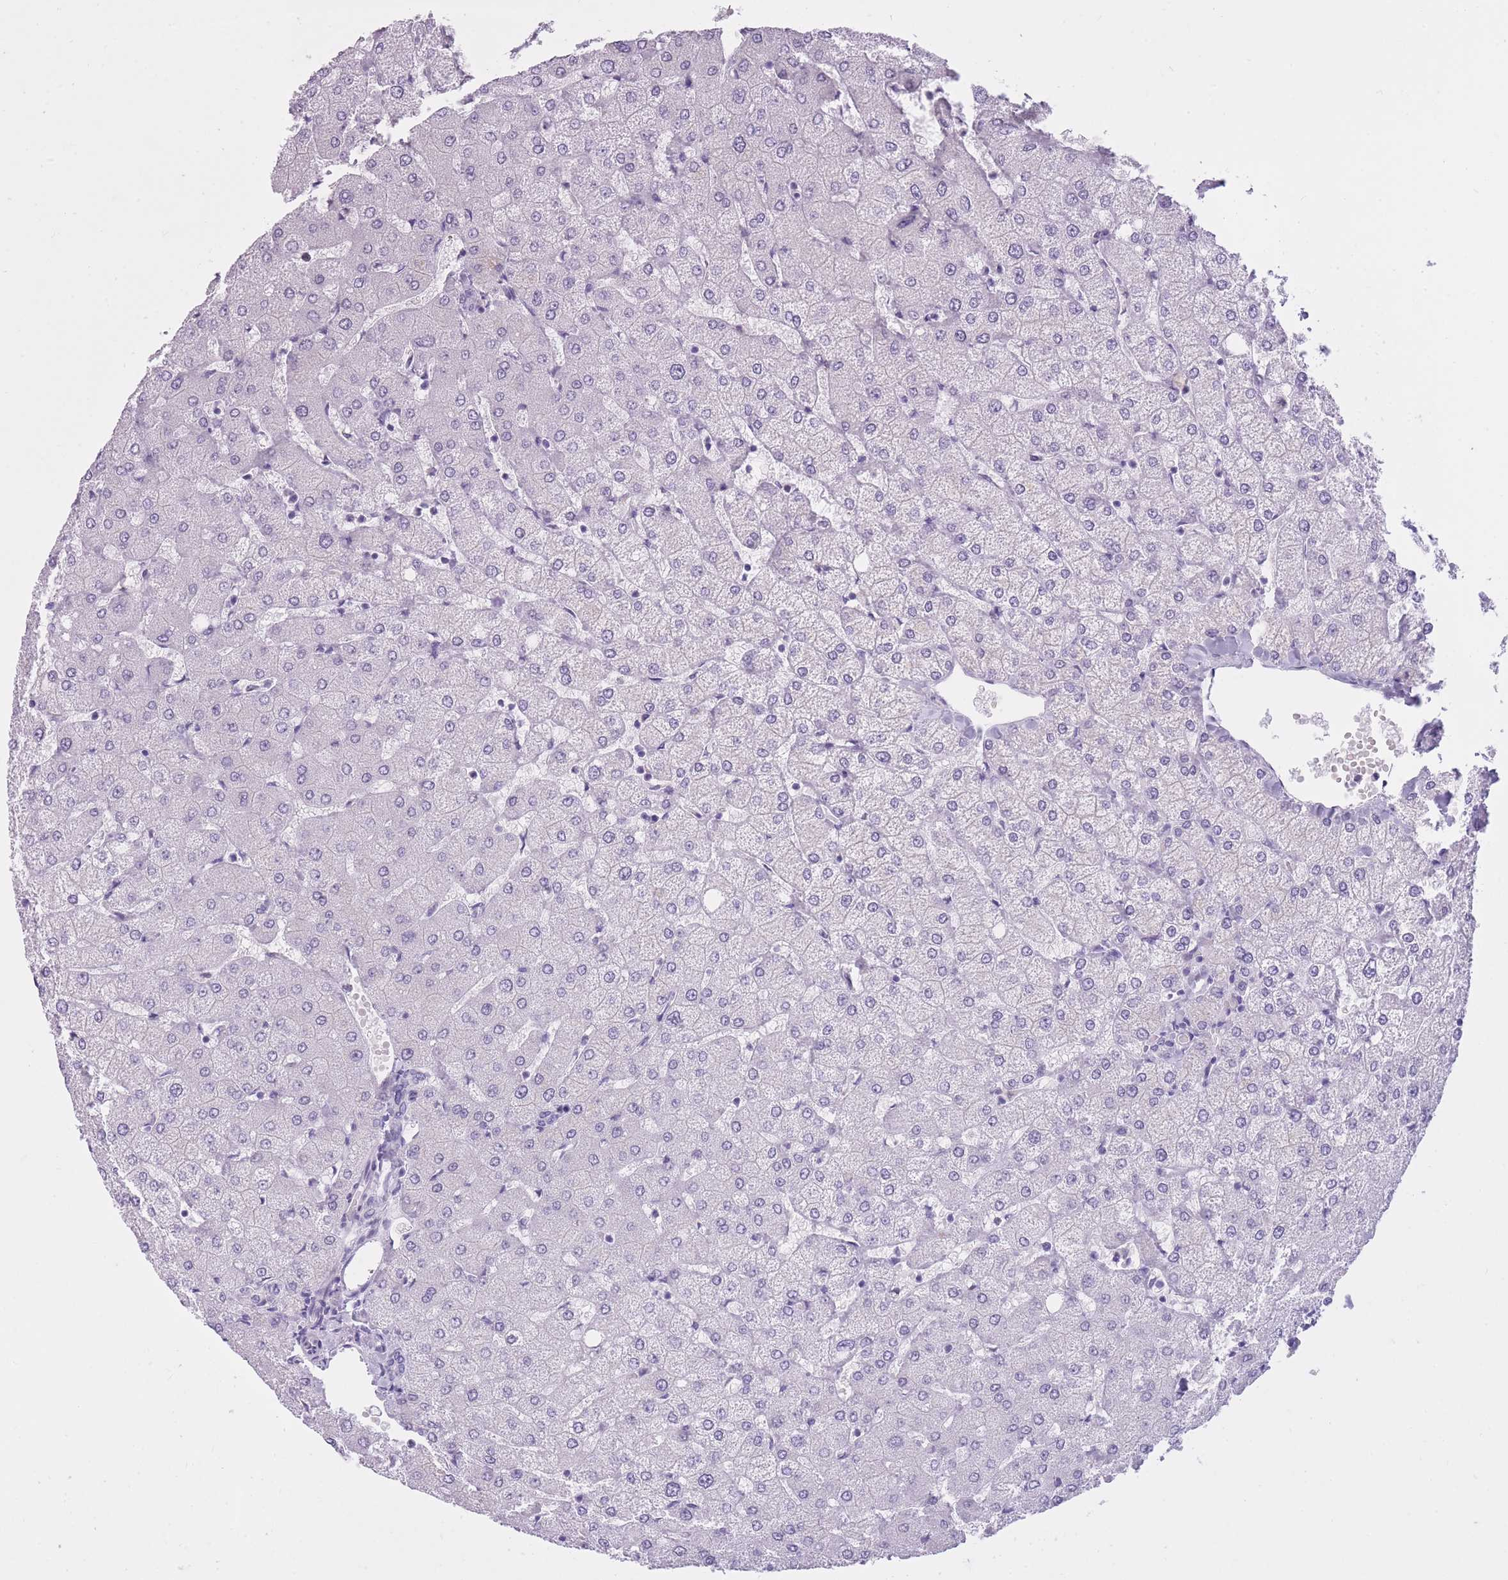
{"staining": {"intensity": "negative", "quantity": "none", "location": "none"}, "tissue": "liver", "cell_type": "Cholangiocytes", "image_type": "normal", "snomed": [{"axis": "morphology", "description": "Normal tissue, NOS"}, {"axis": "topography", "description": "Liver"}], "caption": "A micrograph of human liver is negative for staining in cholangiocytes. Brightfield microscopy of IHC stained with DAB (brown) and hematoxylin (blue), captured at high magnification.", "gene": "GOLGA6A", "patient": {"sex": "female", "age": 54}}